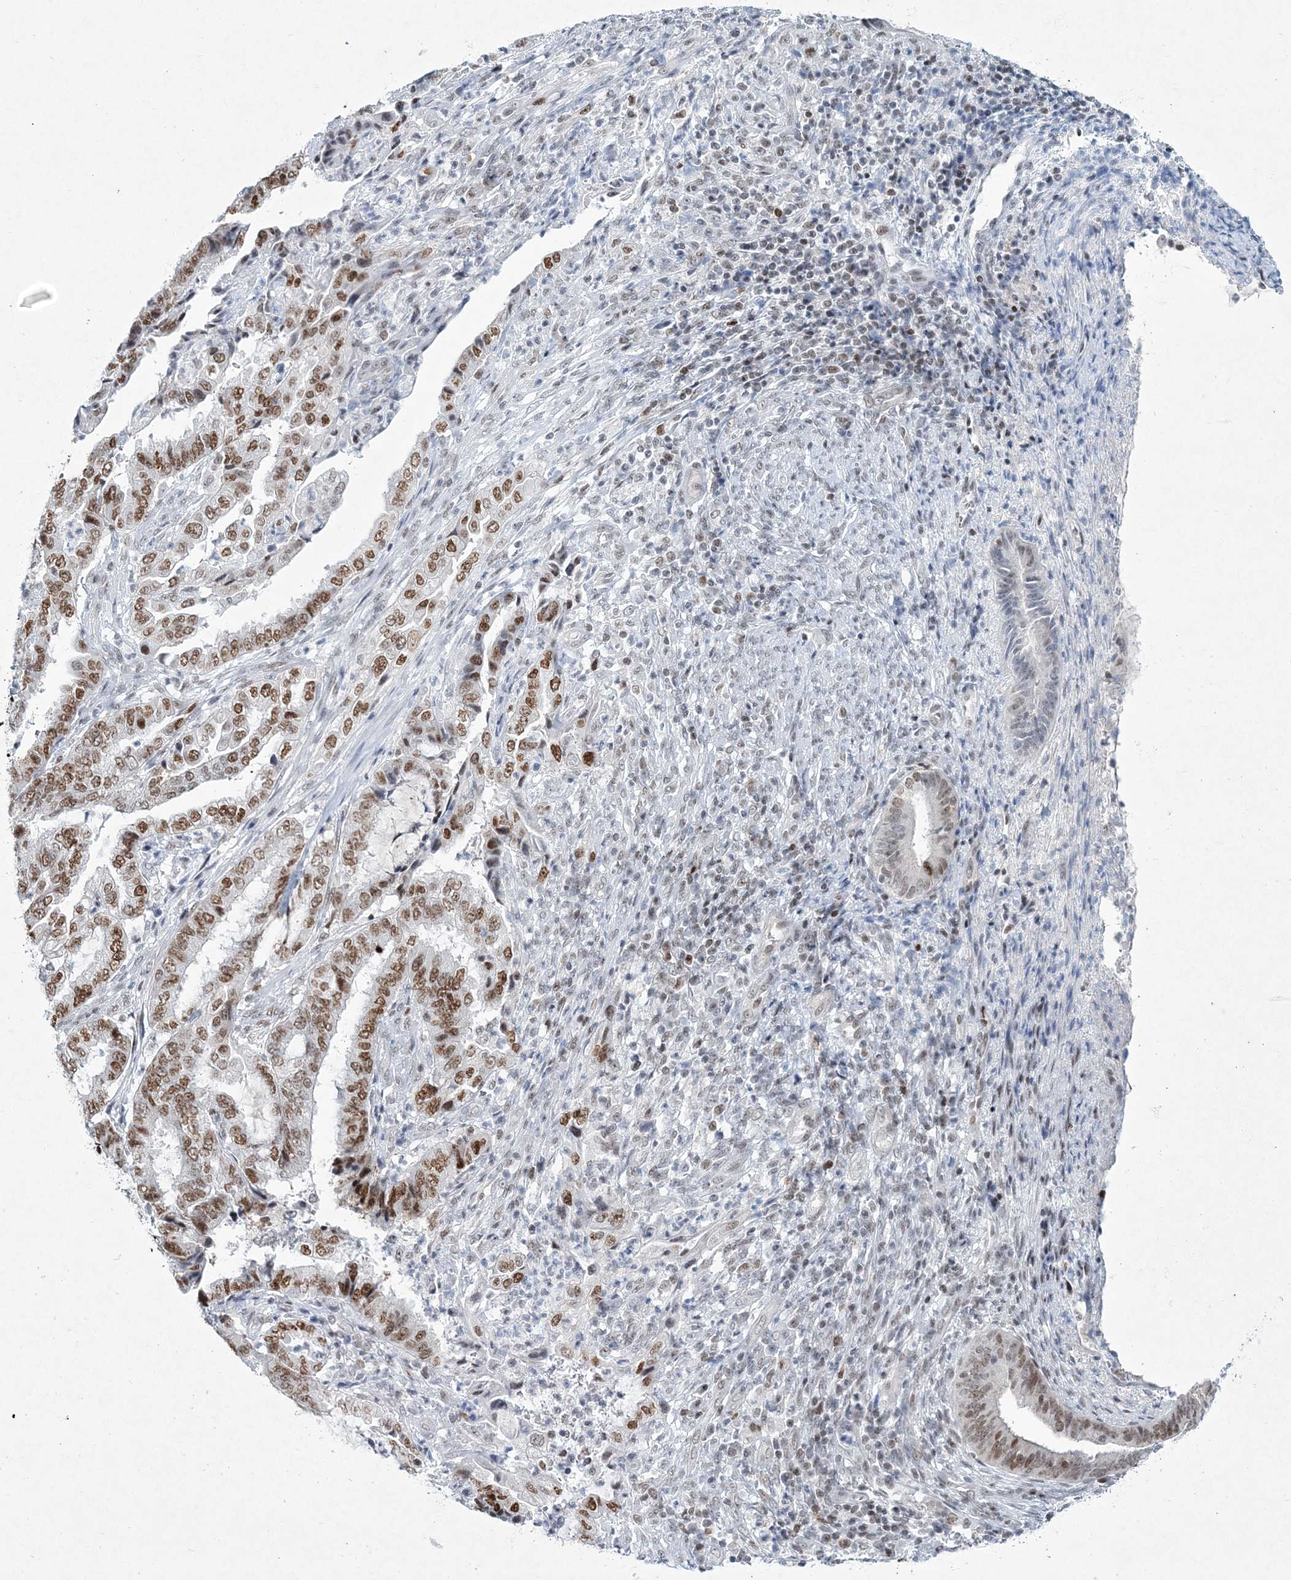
{"staining": {"intensity": "moderate", "quantity": ">75%", "location": "nuclear"}, "tissue": "endometrial cancer", "cell_type": "Tumor cells", "image_type": "cancer", "snomed": [{"axis": "morphology", "description": "Adenocarcinoma, NOS"}, {"axis": "topography", "description": "Endometrium"}], "caption": "A medium amount of moderate nuclear positivity is present in about >75% of tumor cells in endometrial adenocarcinoma tissue.", "gene": "LRRFIP2", "patient": {"sex": "female", "age": 51}}